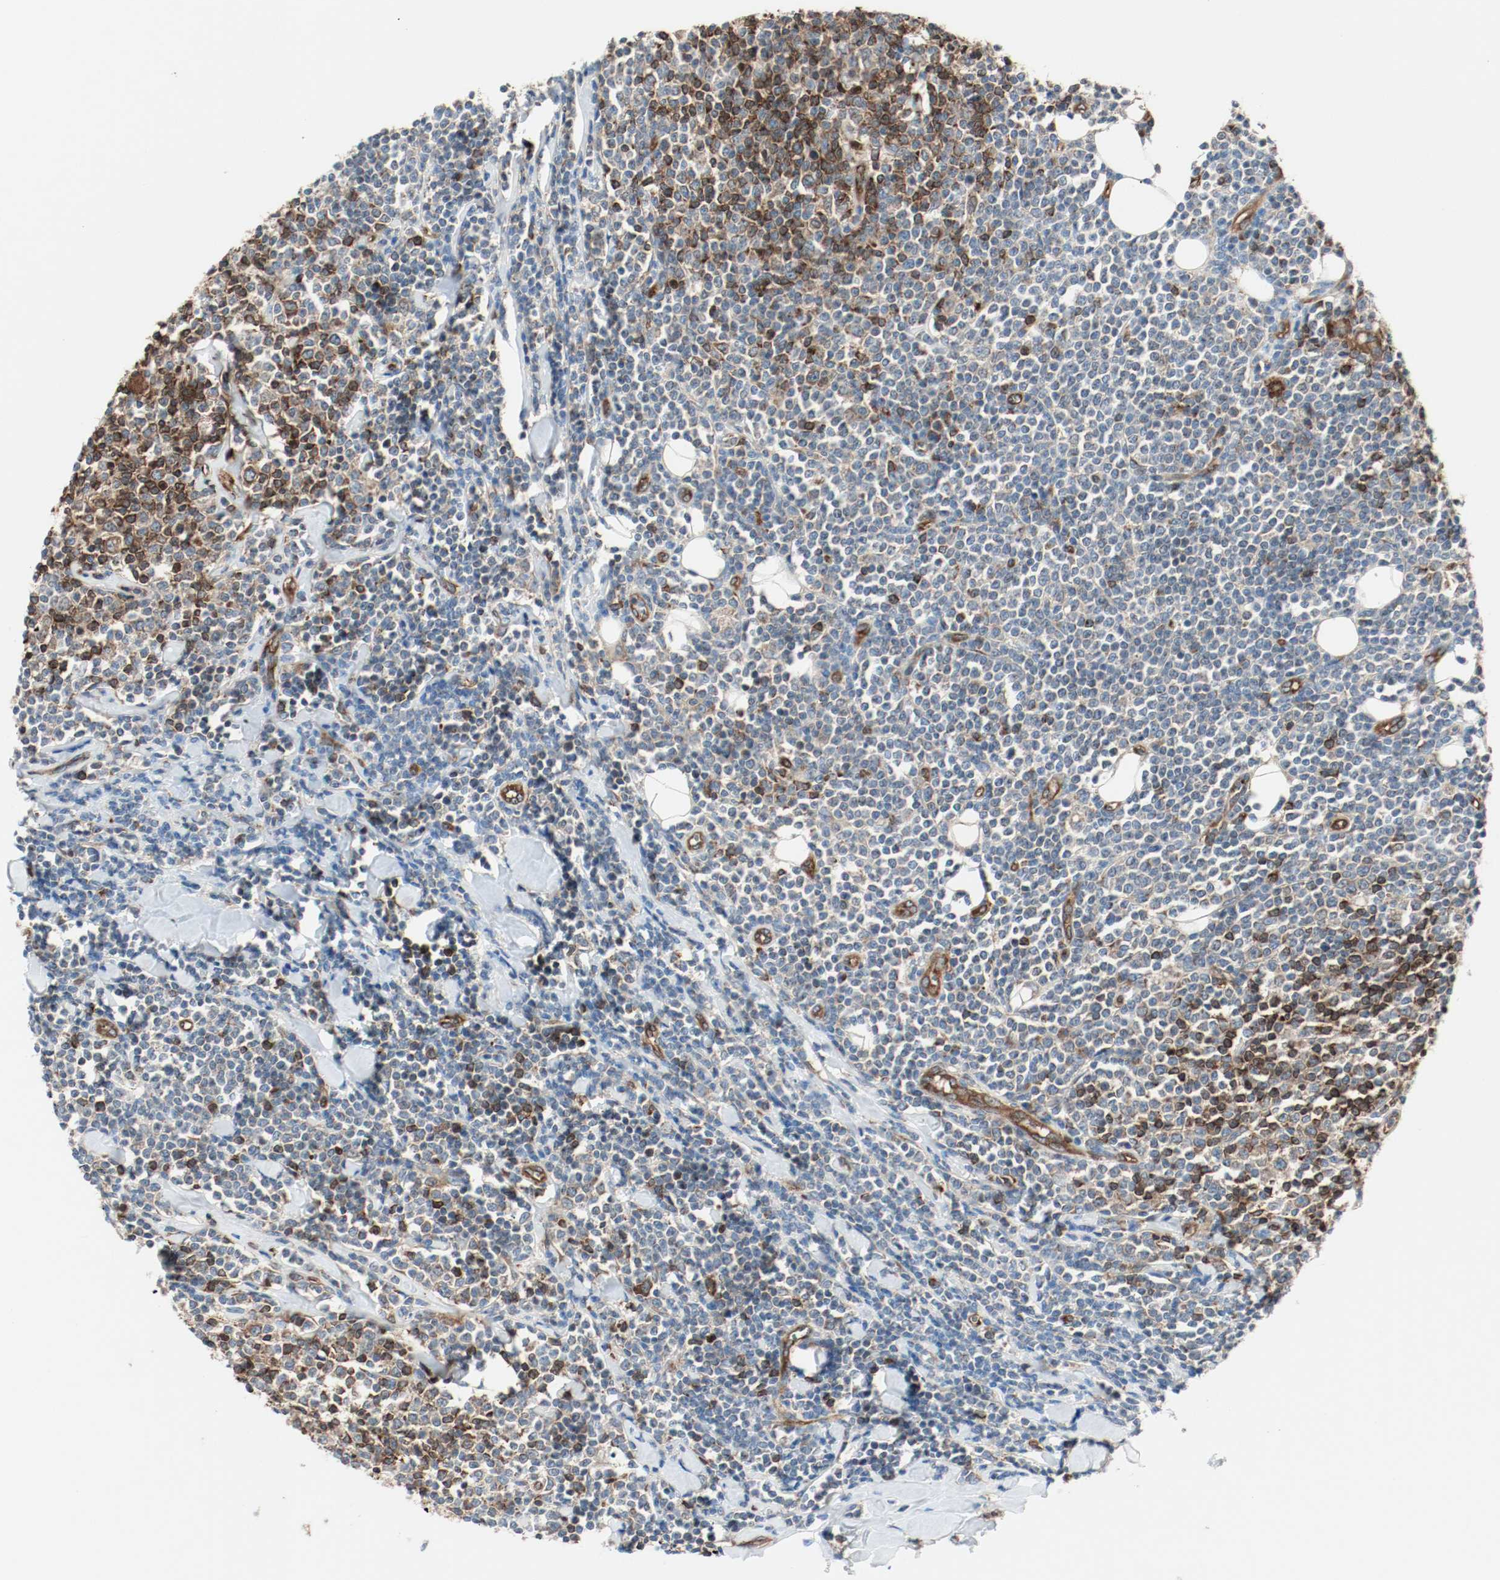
{"staining": {"intensity": "strong", "quantity": "<25%", "location": "cytoplasmic/membranous"}, "tissue": "lymphoma", "cell_type": "Tumor cells", "image_type": "cancer", "snomed": [{"axis": "morphology", "description": "Malignant lymphoma, non-Hodgkin's type, Low grade"}, {"axis": "topography", "description": "Soft tissue"}], "caption": "Immunohistochemistry (IHC) micrograph of neoplastic tissue: human lymphoma stained using immunohistochemistry (IHC) exhibits medium levels of strong protein expression localized specifically in the cytoplasmic/membranous of tumor cells, appearing as a cytoplasmic/membranous brown color.", "gene": "PLCG1", "patient": {"sex": "male", "age": 92}}